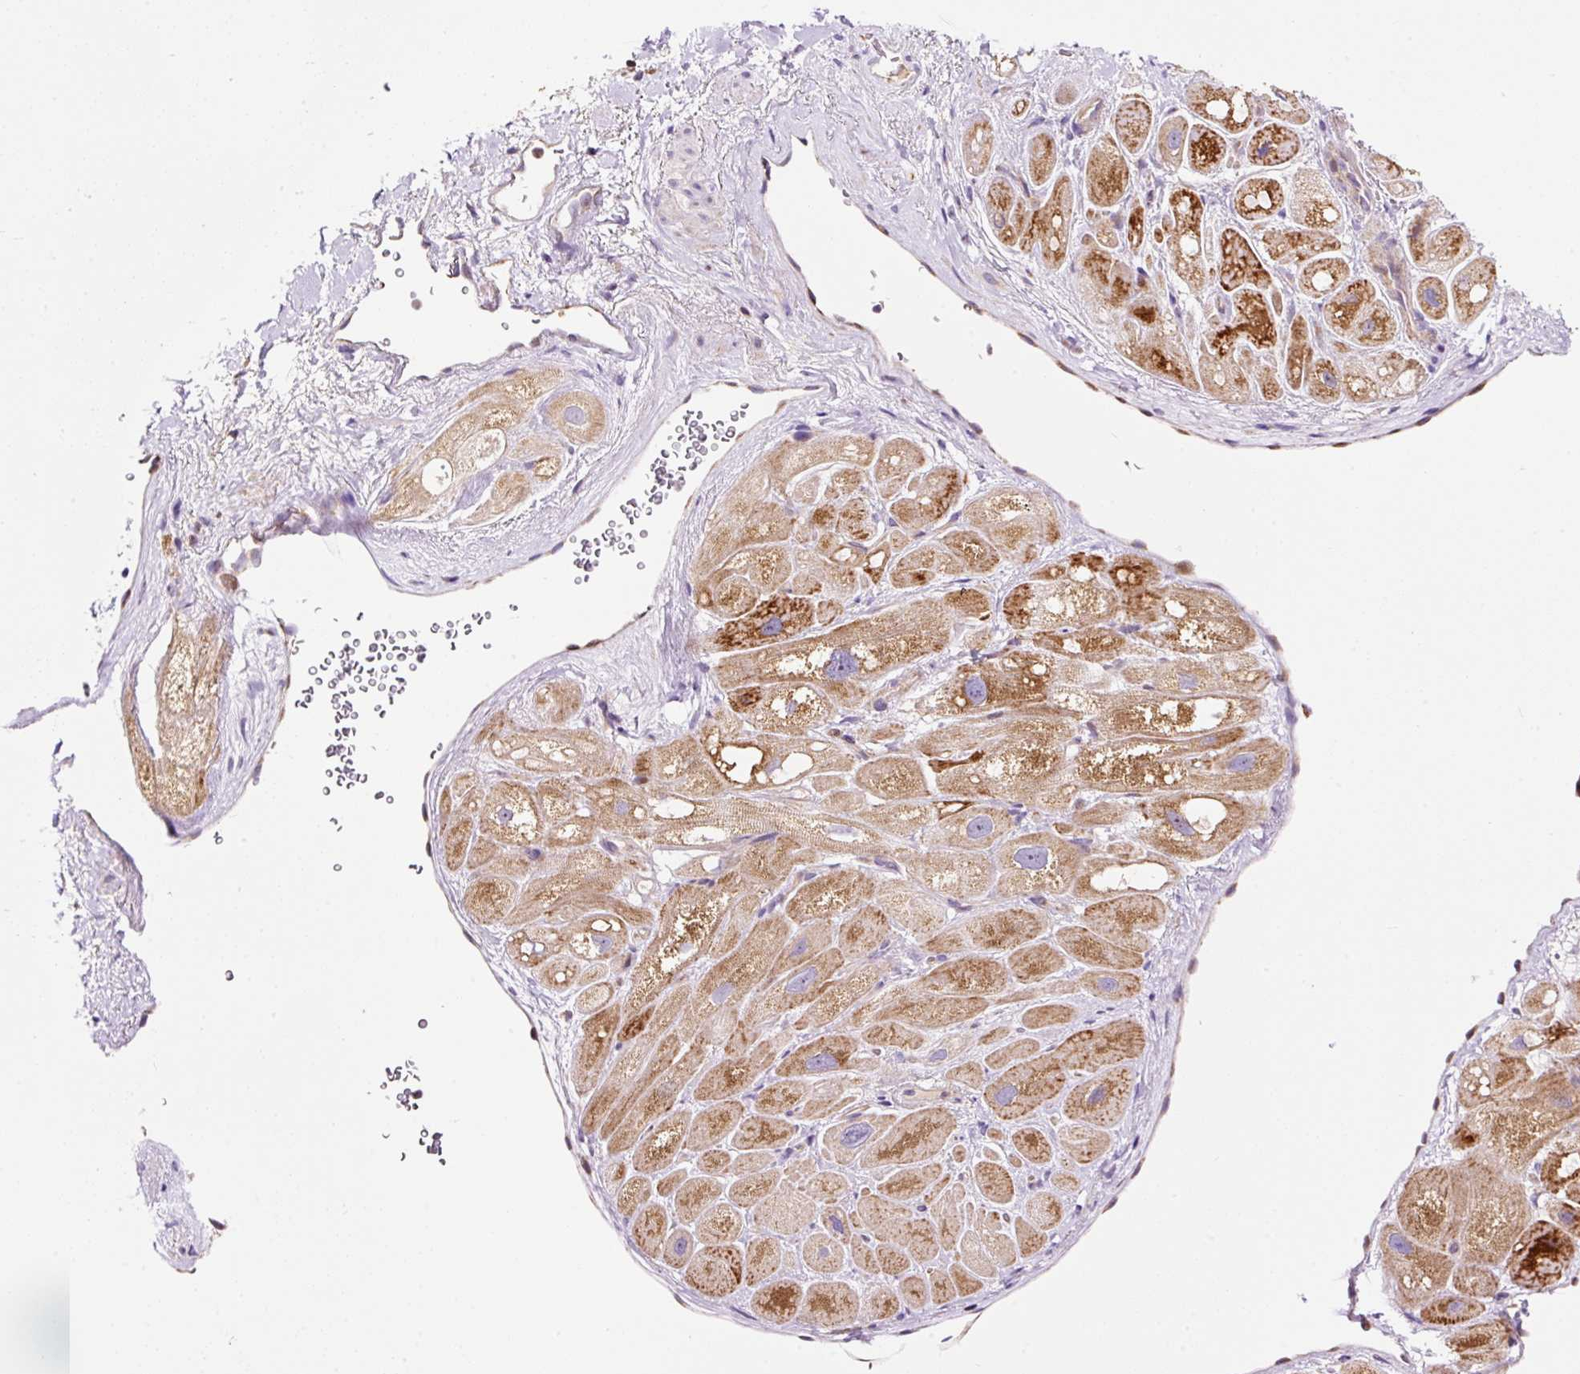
{"staining": {"intensity": "moderate", "quantity": "25%-75%", "location": "cytoplasmic/membranous"}, "tissue": "heart muscle", "cell_type": "Cardiomyocytes", "image_type": "normal", "snomed": [{"axis": "morphology", "description": "Normal tissue, NOS"}, {"axis": "topography", "description": "Heart"}], "caption": "Heart muscle stained for a protein (brown) exhibits moderate cytoplasmic/membranous positive positivity in approximately 25%-75% of cardiomyocytes.", "gene": "BOLA3", "patient": {"sex": "male", "age": 49}}